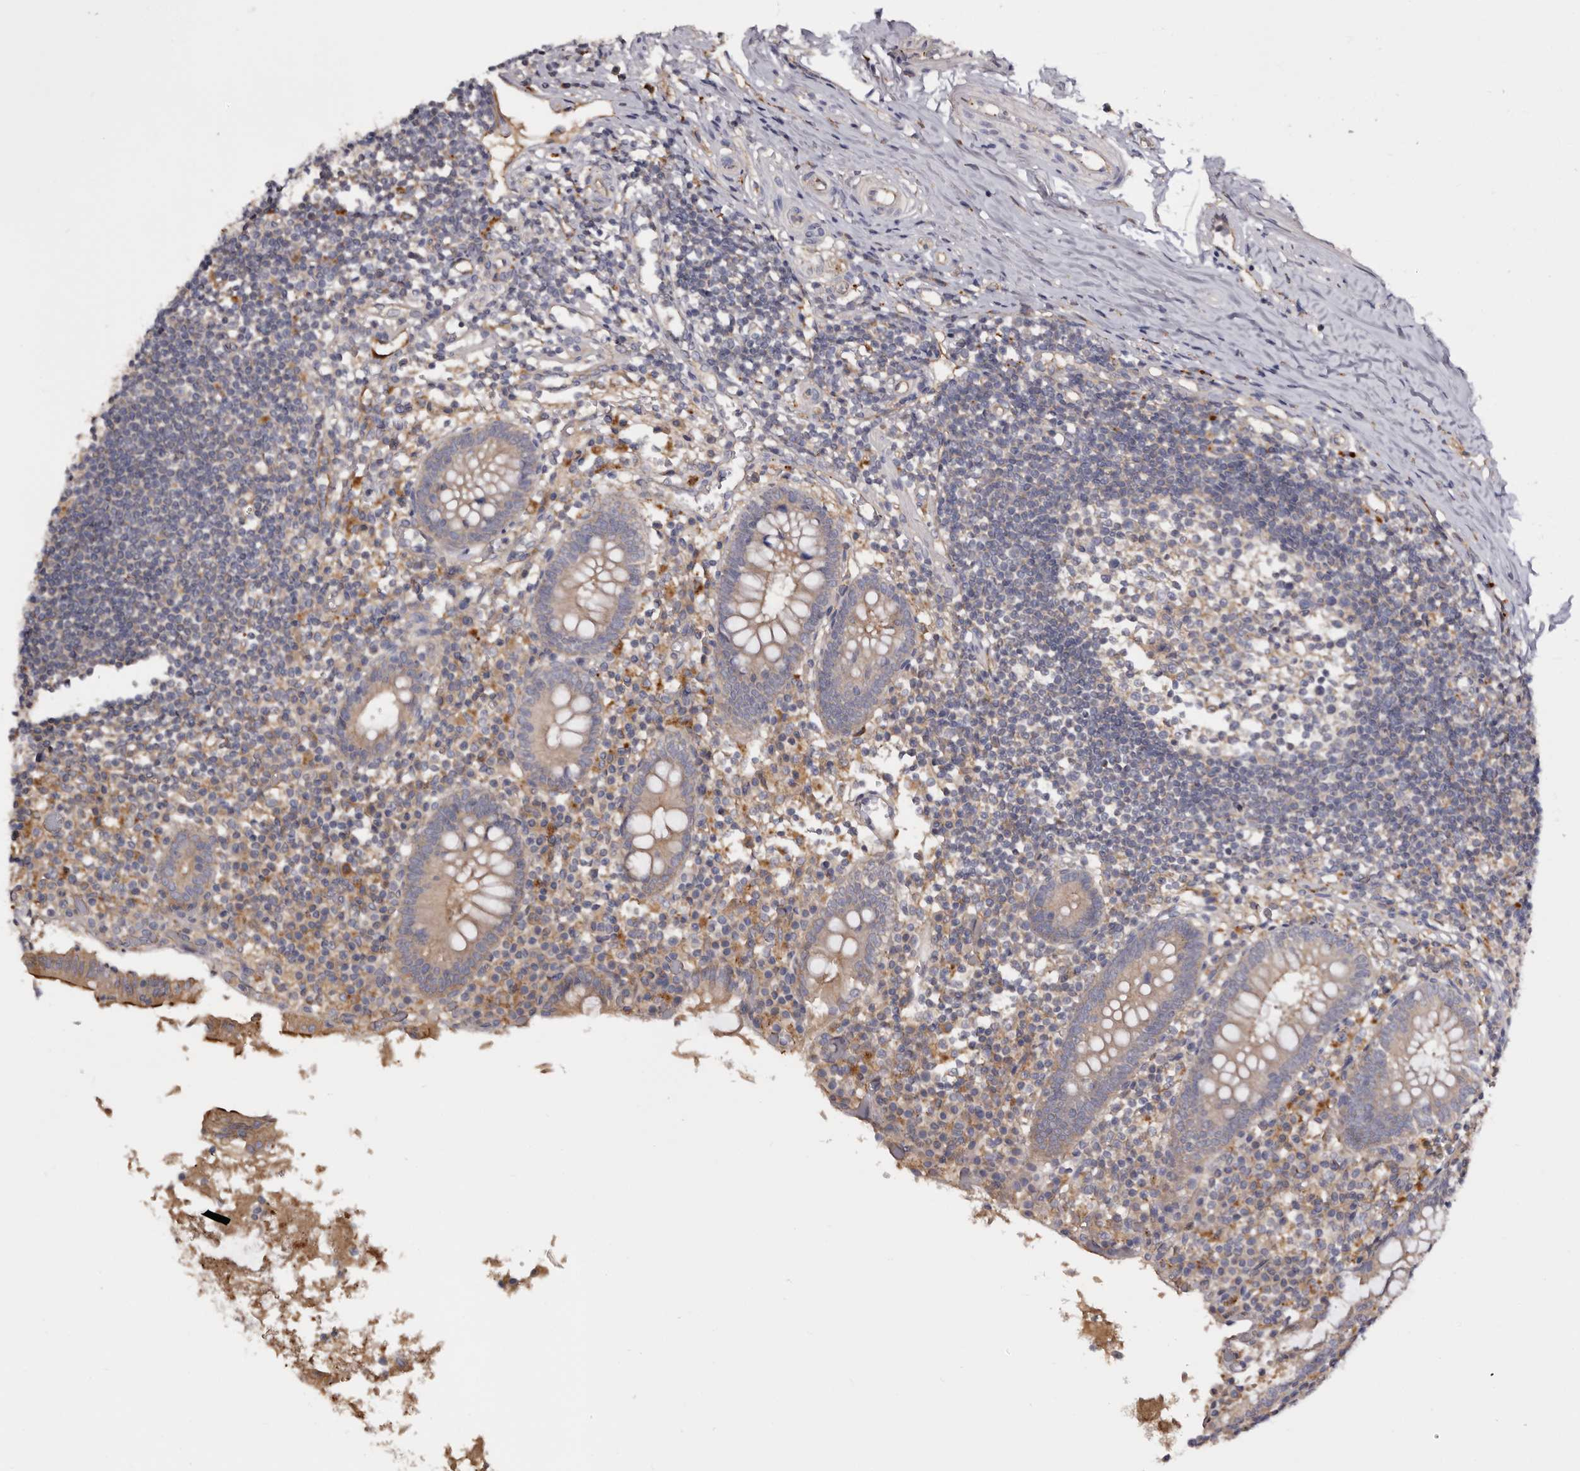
{"staining": {"intensity": "moderate", "quantity": "<25%", "location": "cytoplasmic/membranous"}, "tissue": "appendix", "cell_type": "Glandular cells", "image_type": "normal", "snomed": [{"axis": "morphology", "description": "Normal tissue, NOS"}, {"axis": "topography", "description": "Appendix"}], "caption": "Immunohistochemistry (IHC) (DAB (3,3'-diaminobenzidine)) staining of benign appendix shows moderate cytoplasmic/membranous protein staining in about <25% of glandular cells. (IHC, brightfield microscopy, high magnification).", "gene": "INKA2", "patient": {"sex": "female", "age": 17}}